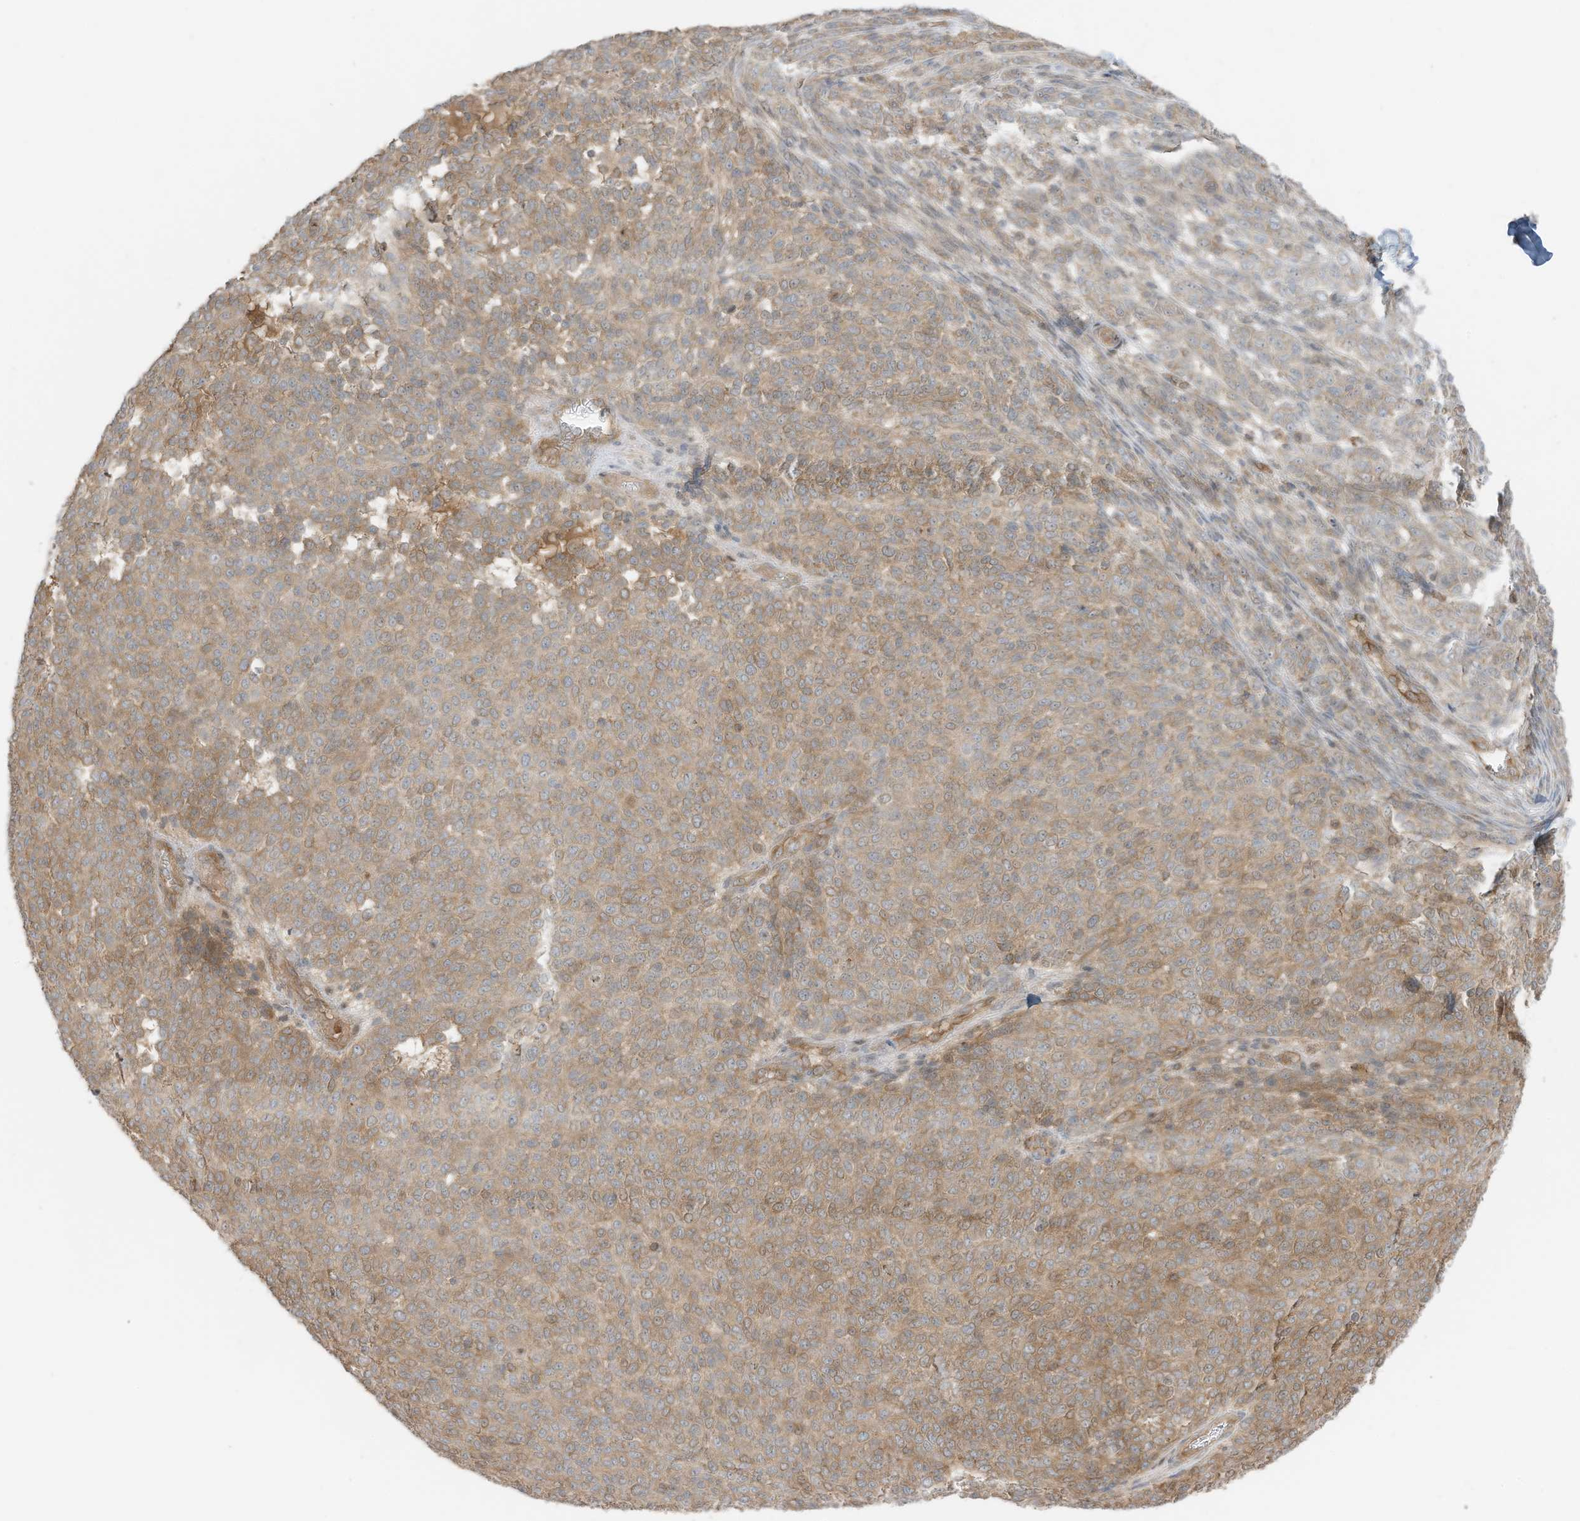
{"staining": {"intensity": "moderate", "quantity": ">75%", "location": "cytoplasmic/membranous"}, "tissue": "melanoma", "cell_type": "Tumor cells", "image_type": "cancer", "snomed": [{"axis": "morphology", "description": "Malignant melanoma, NOS"}, {"axis": "topography", "description": "Skin"}], "caption": "About >75% of tumor cells in melanoma demonstrate moderate cytoplasmic/membranous protein expression as visualized by brown immunohistochemical staining.", "gene": "SLC25A12", "patient": {"sex": "male", "age": 73}}